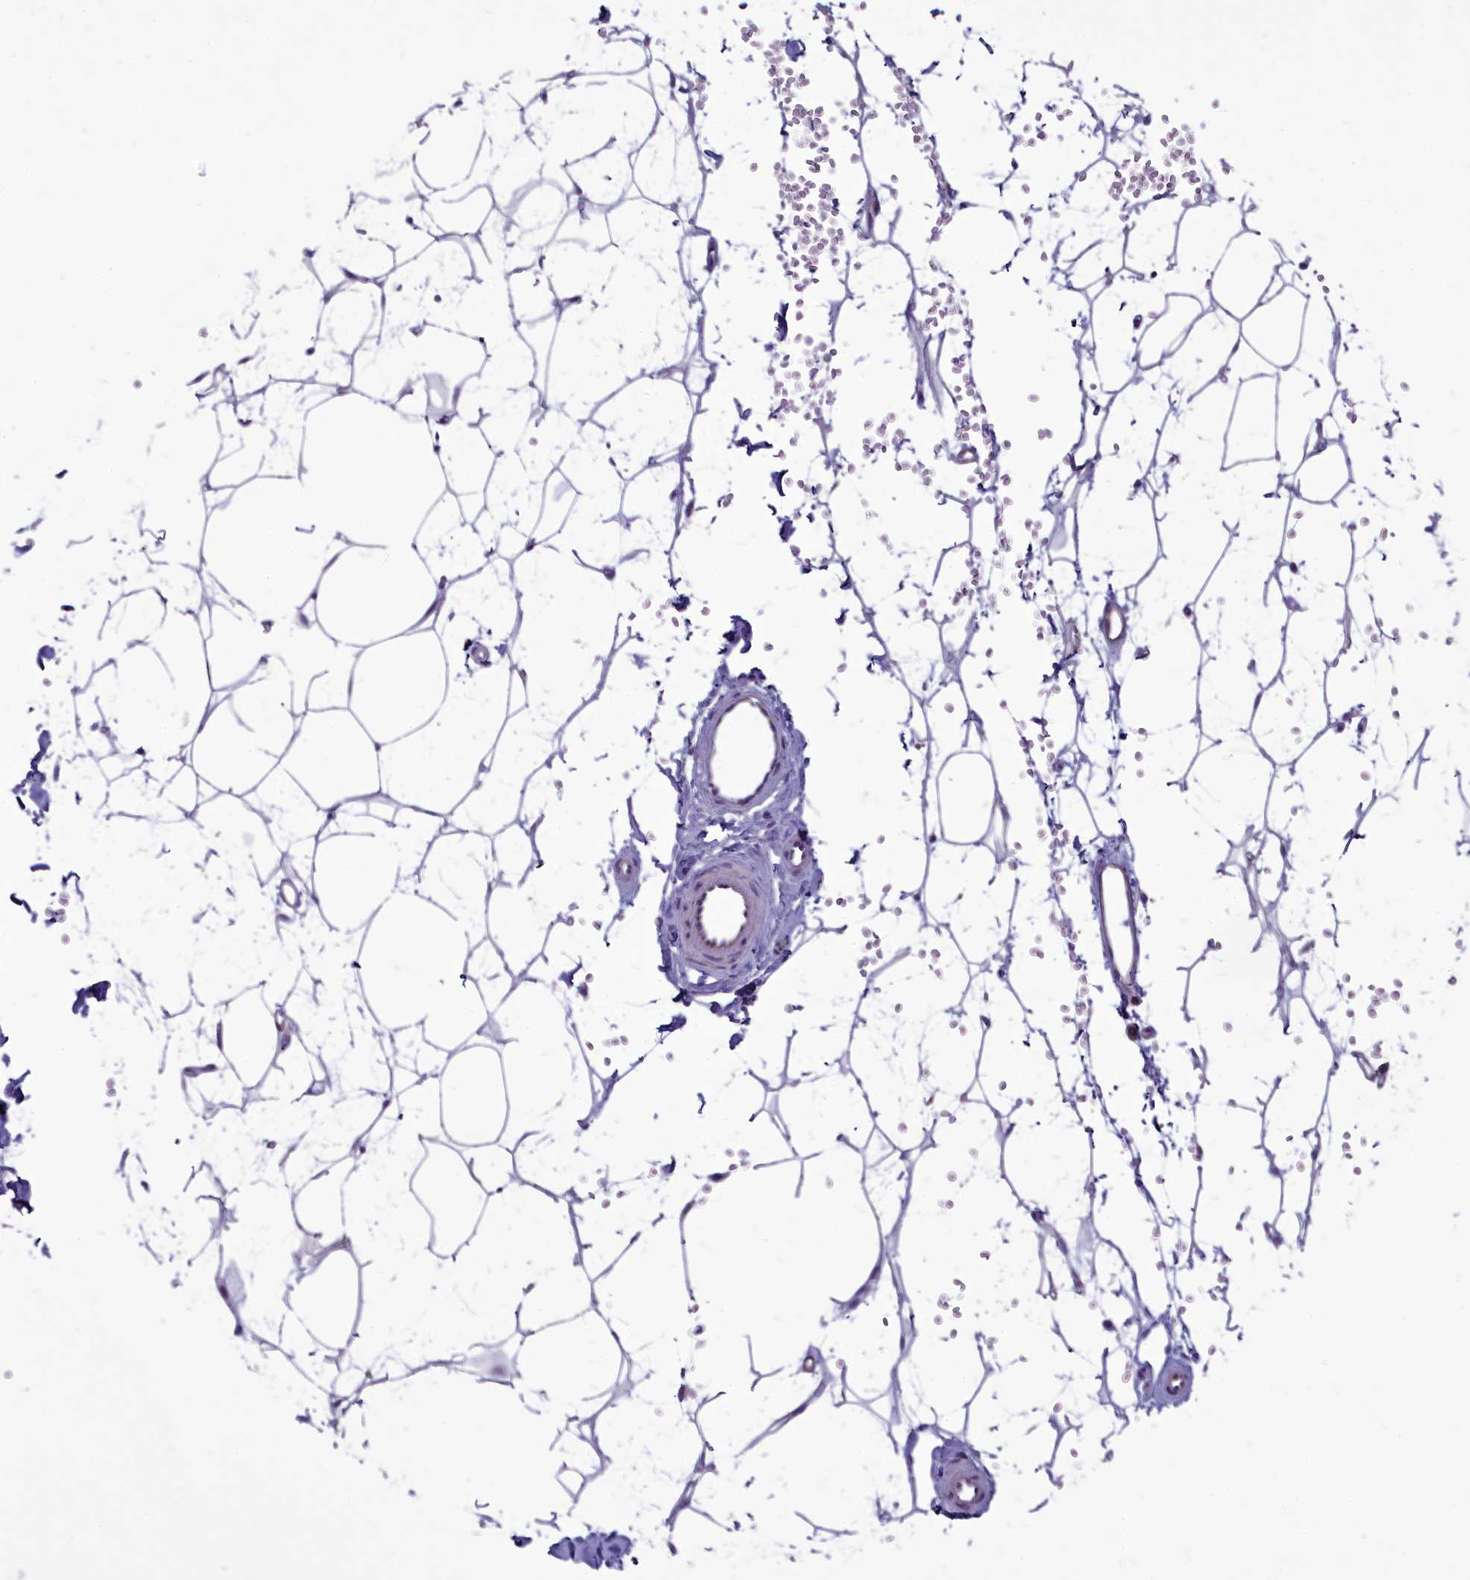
{"staining": {"intensity": "negative", "quantity": "none", "location": "none"}, "tissue": "adipose tissue", "cell_type": "Adipocytes", "image_type": "normal", "snomed": [{"axis": "morphology", "description": "Normal tissue, NOS"}, {"axis": "topography", "description": "Breast"}], "caption": "A histopathology image of human adipose tissue is negative for staining in adipocytes.", "gene": "CENATAC", "patient": {"sex": "female", "age": 23}}